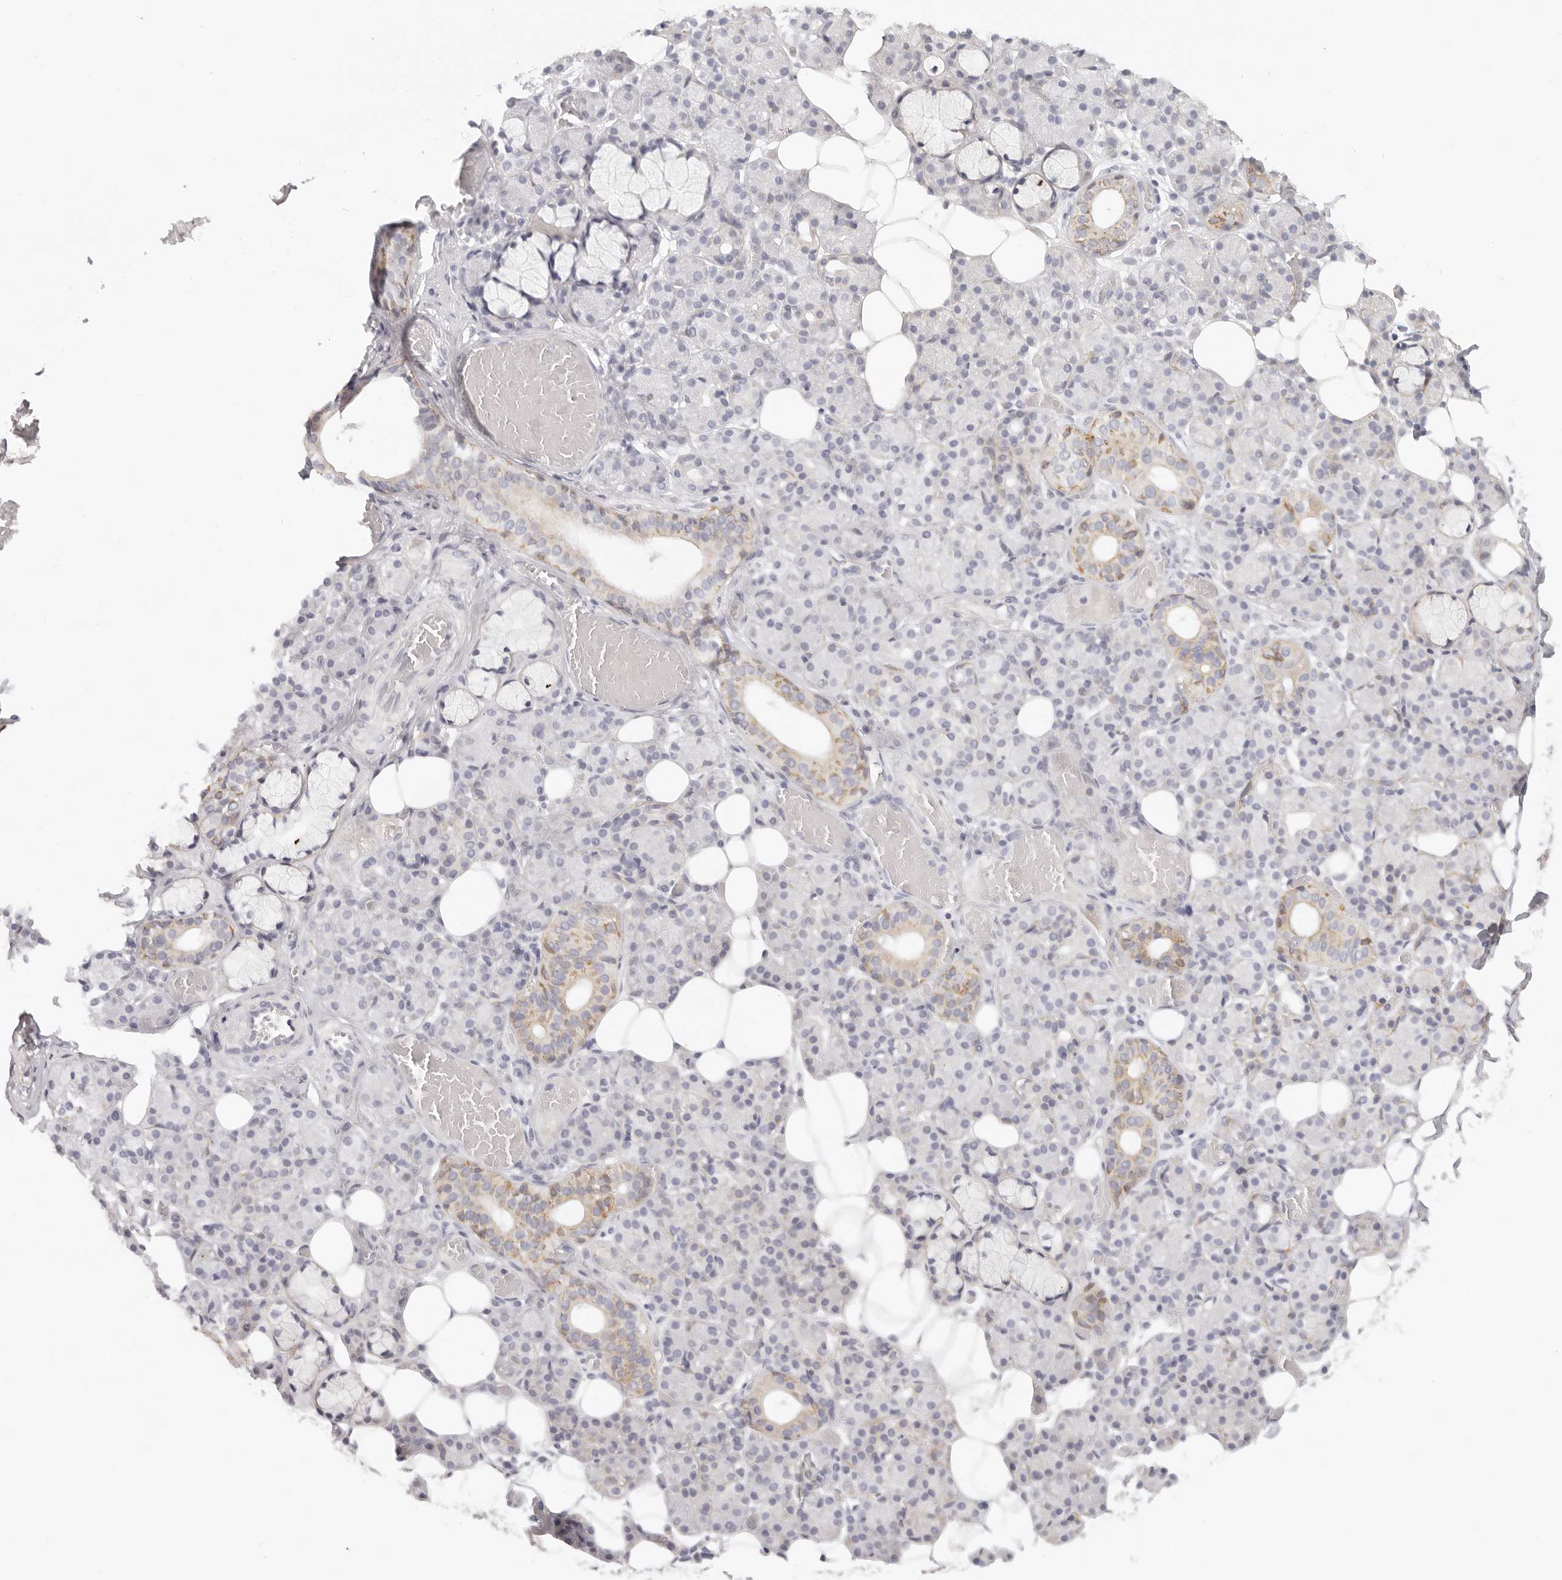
{"staining": {"intensity": "moderate", "quantity": "<25%", "location": "cytoplasmic/membranous"}, "tissue": "salivary gland", "cell_type": "Glandular cells", "image_type": "normal", "snomed": [{"axis": "morphology", "description": "Normal tissue, NOS"}, {"axis": "topography", "description": "Salivary gland"}], "caption": "A high-resolution histopathology image shows immunohistochemistry (IHC) staining of normal salivary gland, which displays moderate cytoplasmic/membranous expression in approximately <25% of glandular cells.", "gene": "RXFP1", "patient": {"sex": "male", "age": 63}}